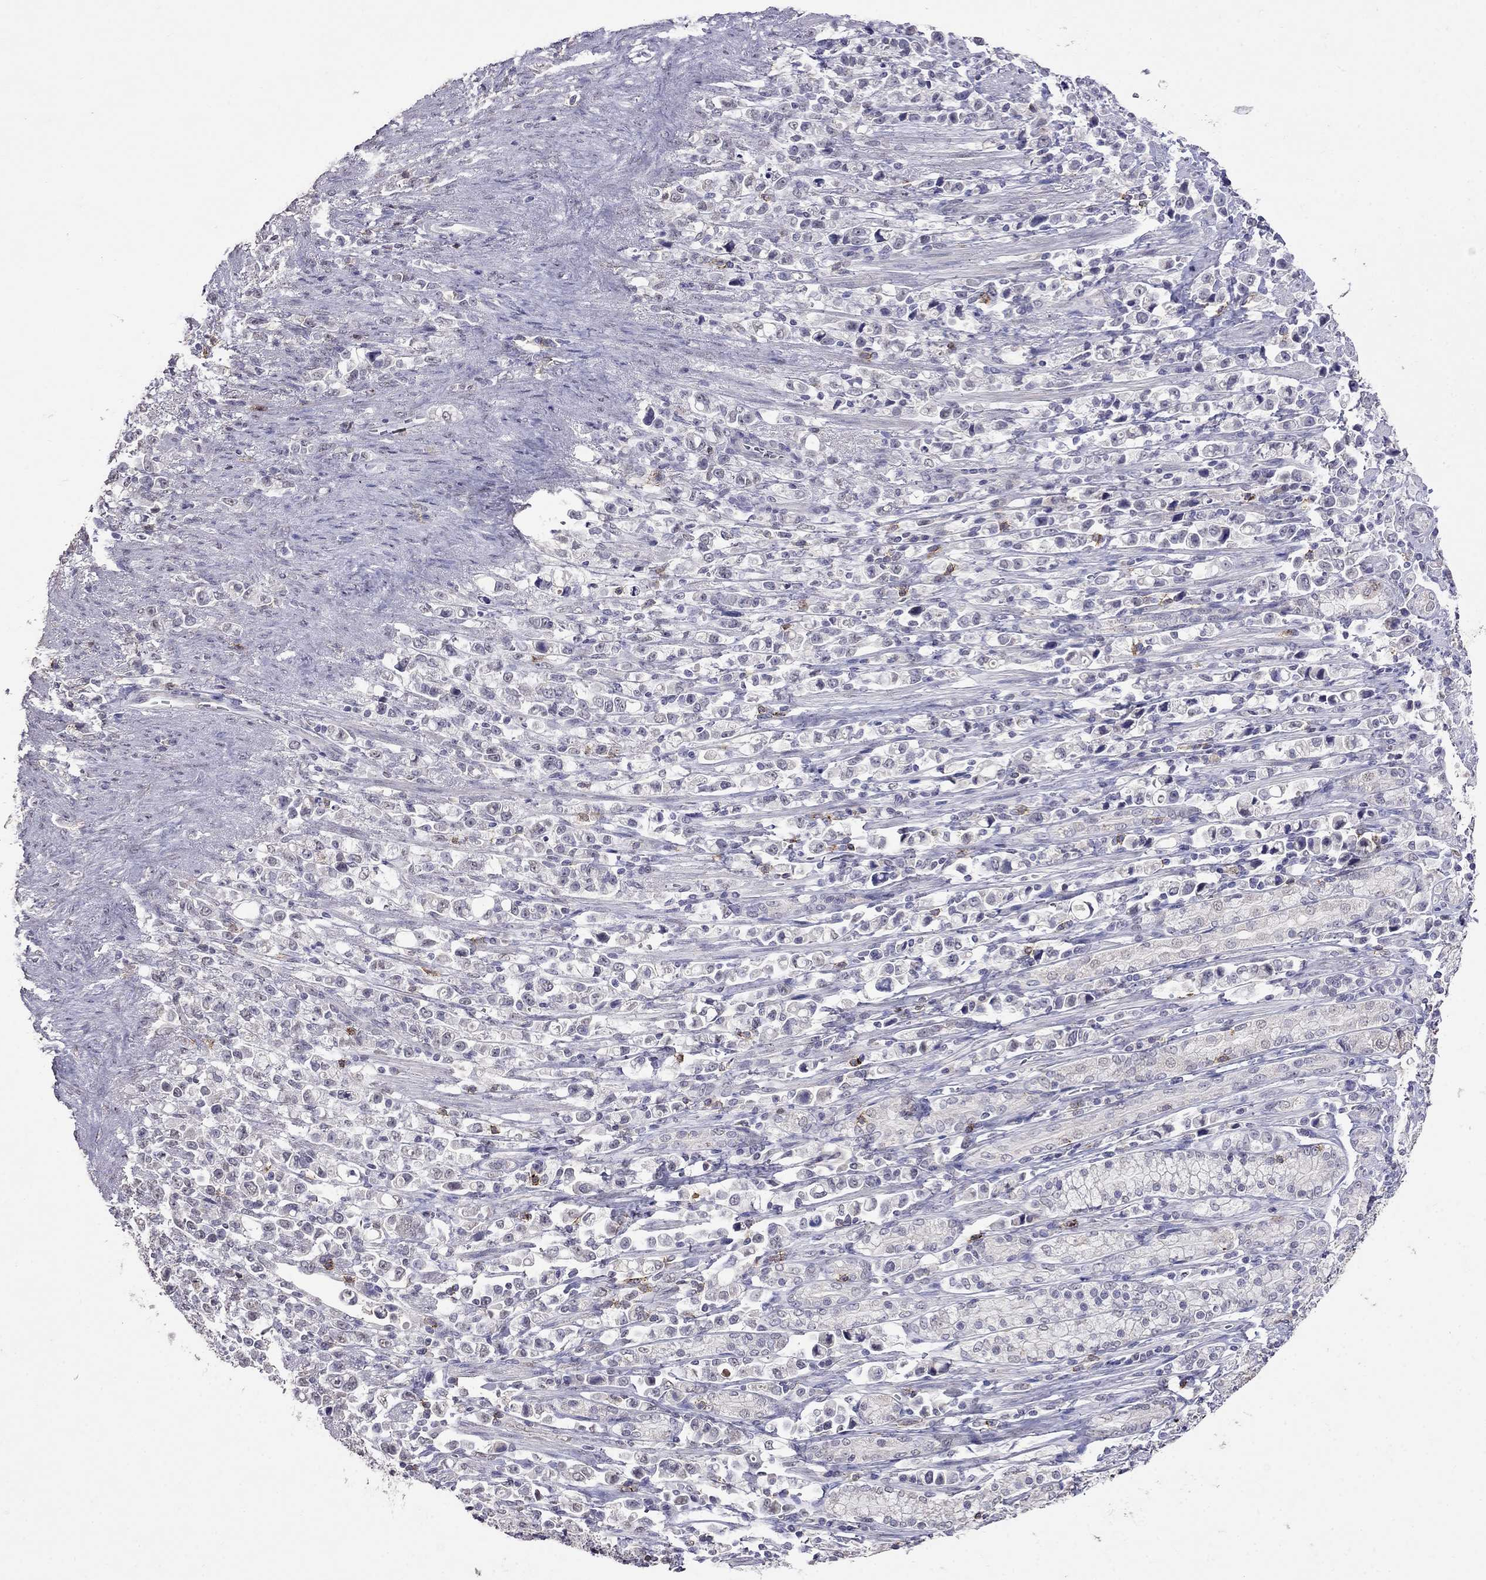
{"staining": {"intensity": "negative", "quantity": "none", "location": "none"}, "tissue": "stomach cancer", "cell_type": "Tumor cells", "image_type": "cancer", "snomed": [{"axis": "morphology", "description": "Adenocarcinoma, NOS"}, {"axis": "topography", "description": "Stomach"}], "caption": "The histopathology image shows no staining of tumor cells in stomach cancer.", "gene": "CD8B", "patient": {"sex": "male", "age": 63}}